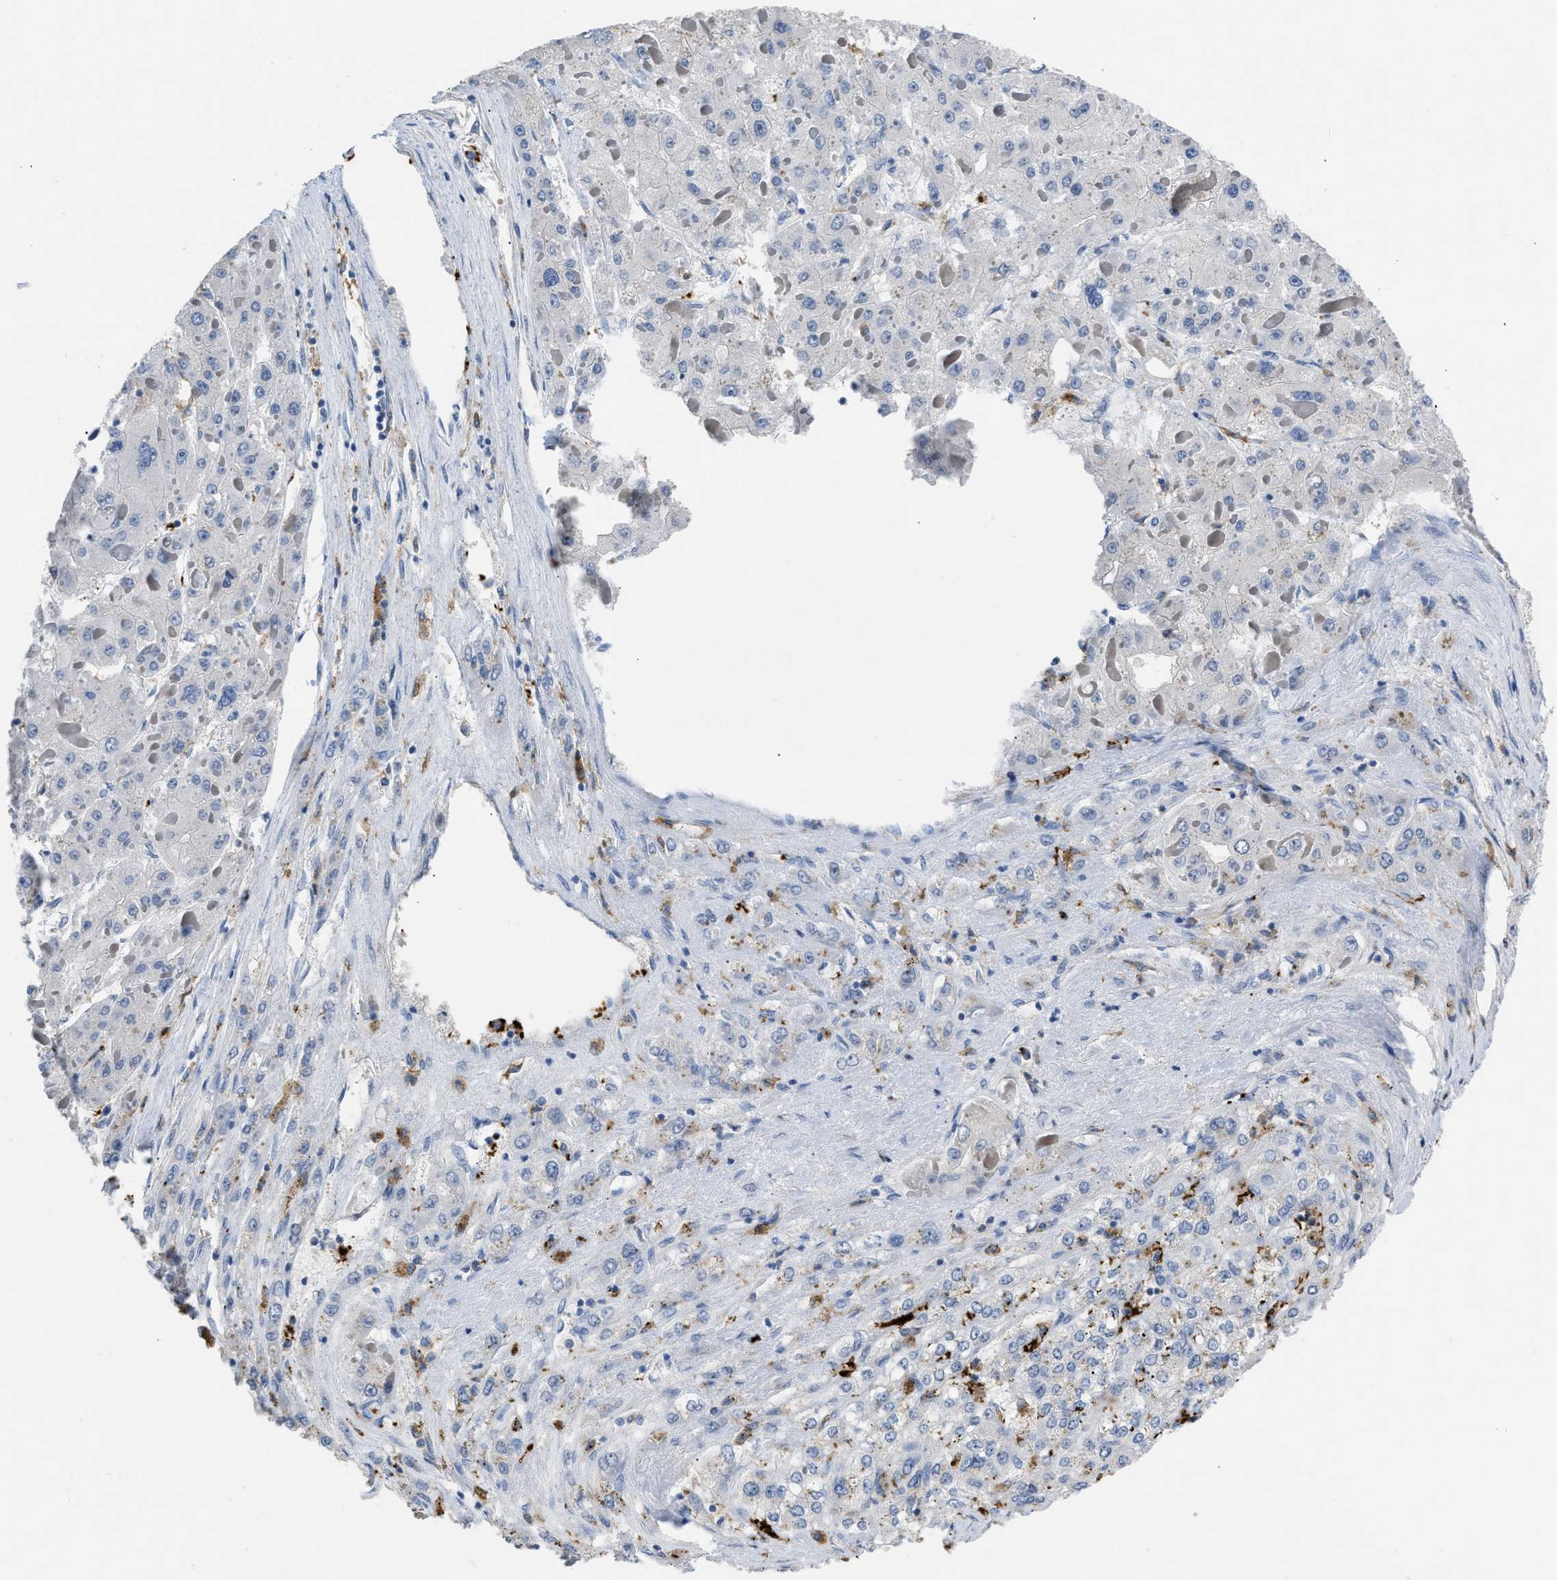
{"staining": {"intensity": "negative", "quantity": "none", "location": "none"}, "tissue": "liver cancer", "cell_type": "Tumor cells", "image_type": "cancer", "snomed": [{"axis": "morphology", "description": "Carcinoma, Hepatocellular, NOS"}, {"axis": "topography", "description": "Liver"}], "caption": "IHC histopathology image of neoplastic tissue: human liver cancer (hepatocellular carcinoma) stained with DAB displays no significant protein positivity in tumor cells.", "gene": "FGF18", "patient": {"sex": "female", "age": 73}}